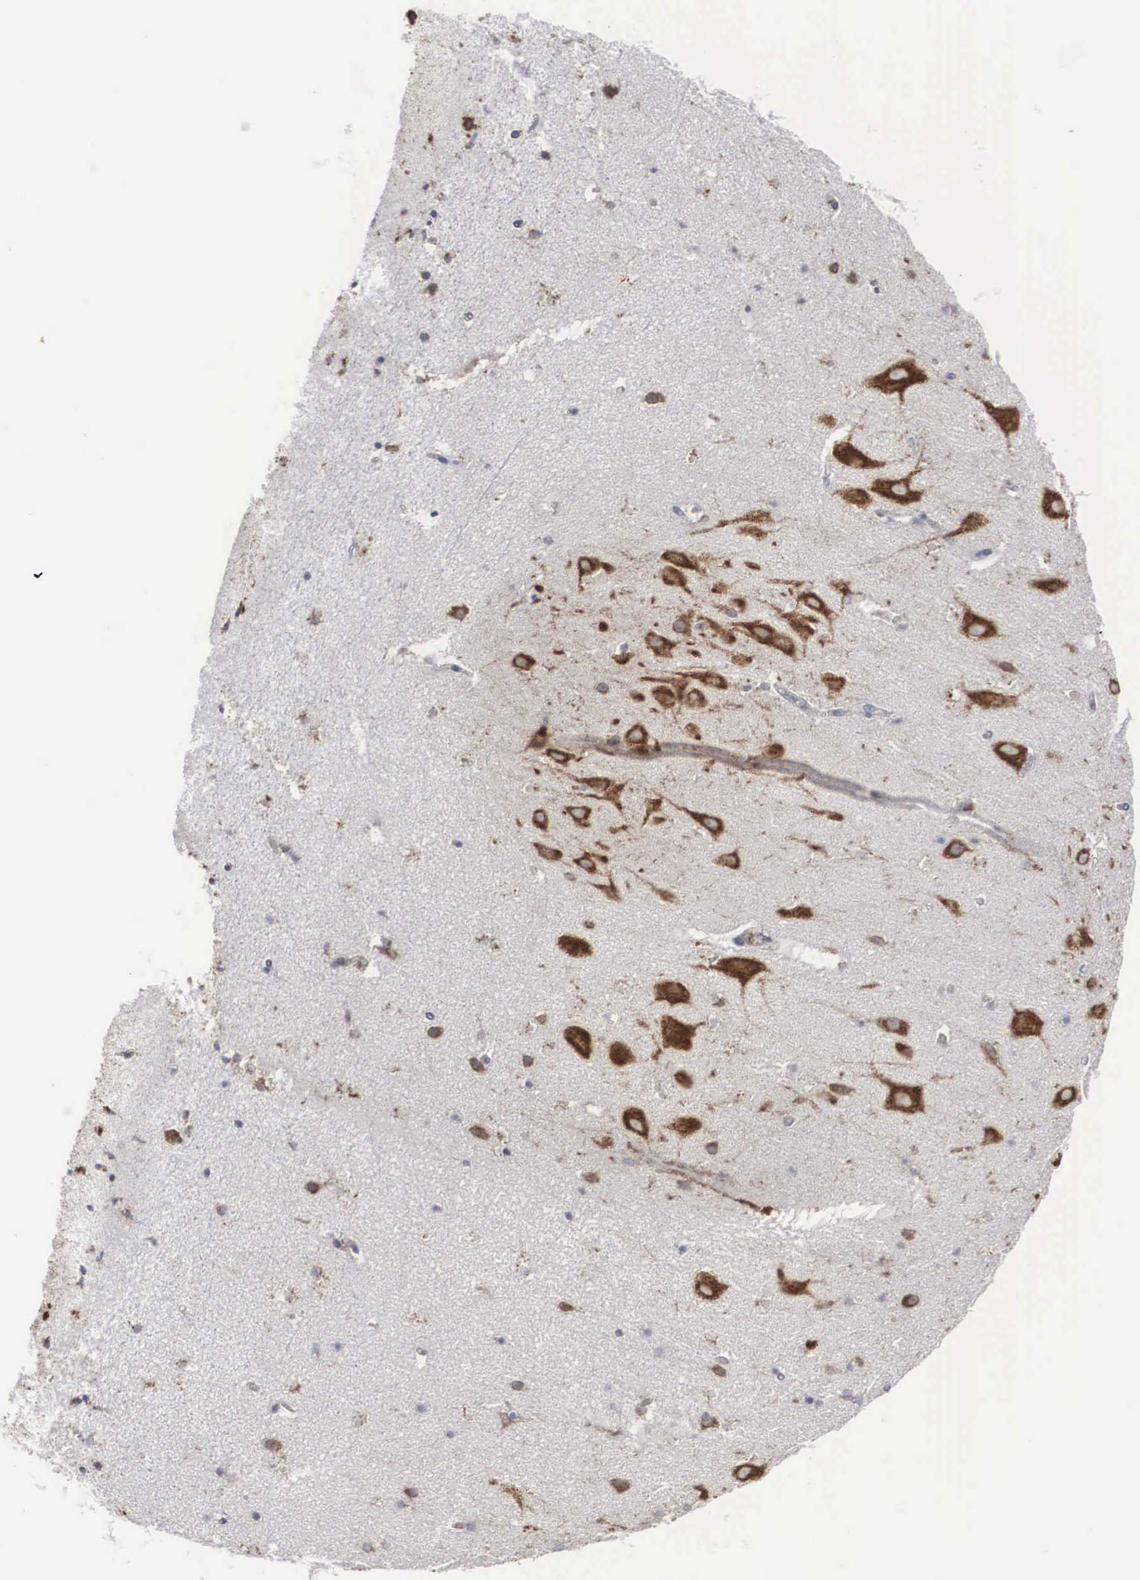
{"staining": {"intensity": "weak", "quantity": "25%-75%", "location": "cytoplasmic/membranous"}, "tissue": "hippocampus", "cell_type": "Glial cells", "image_type": "normal", "snomed": [{"axis": "morphology", "description": "Normal tissue, NOS"}, {"axis": "topography", "description": "Hippocampus"}], "caption": "Glial cells show low levels of weak cytoplasmic/membranous staining in about 25%-75% of cells in benign hippocampus.", "gene": "CTAGE15", "patient": {"sex": "male", "age": 45}}